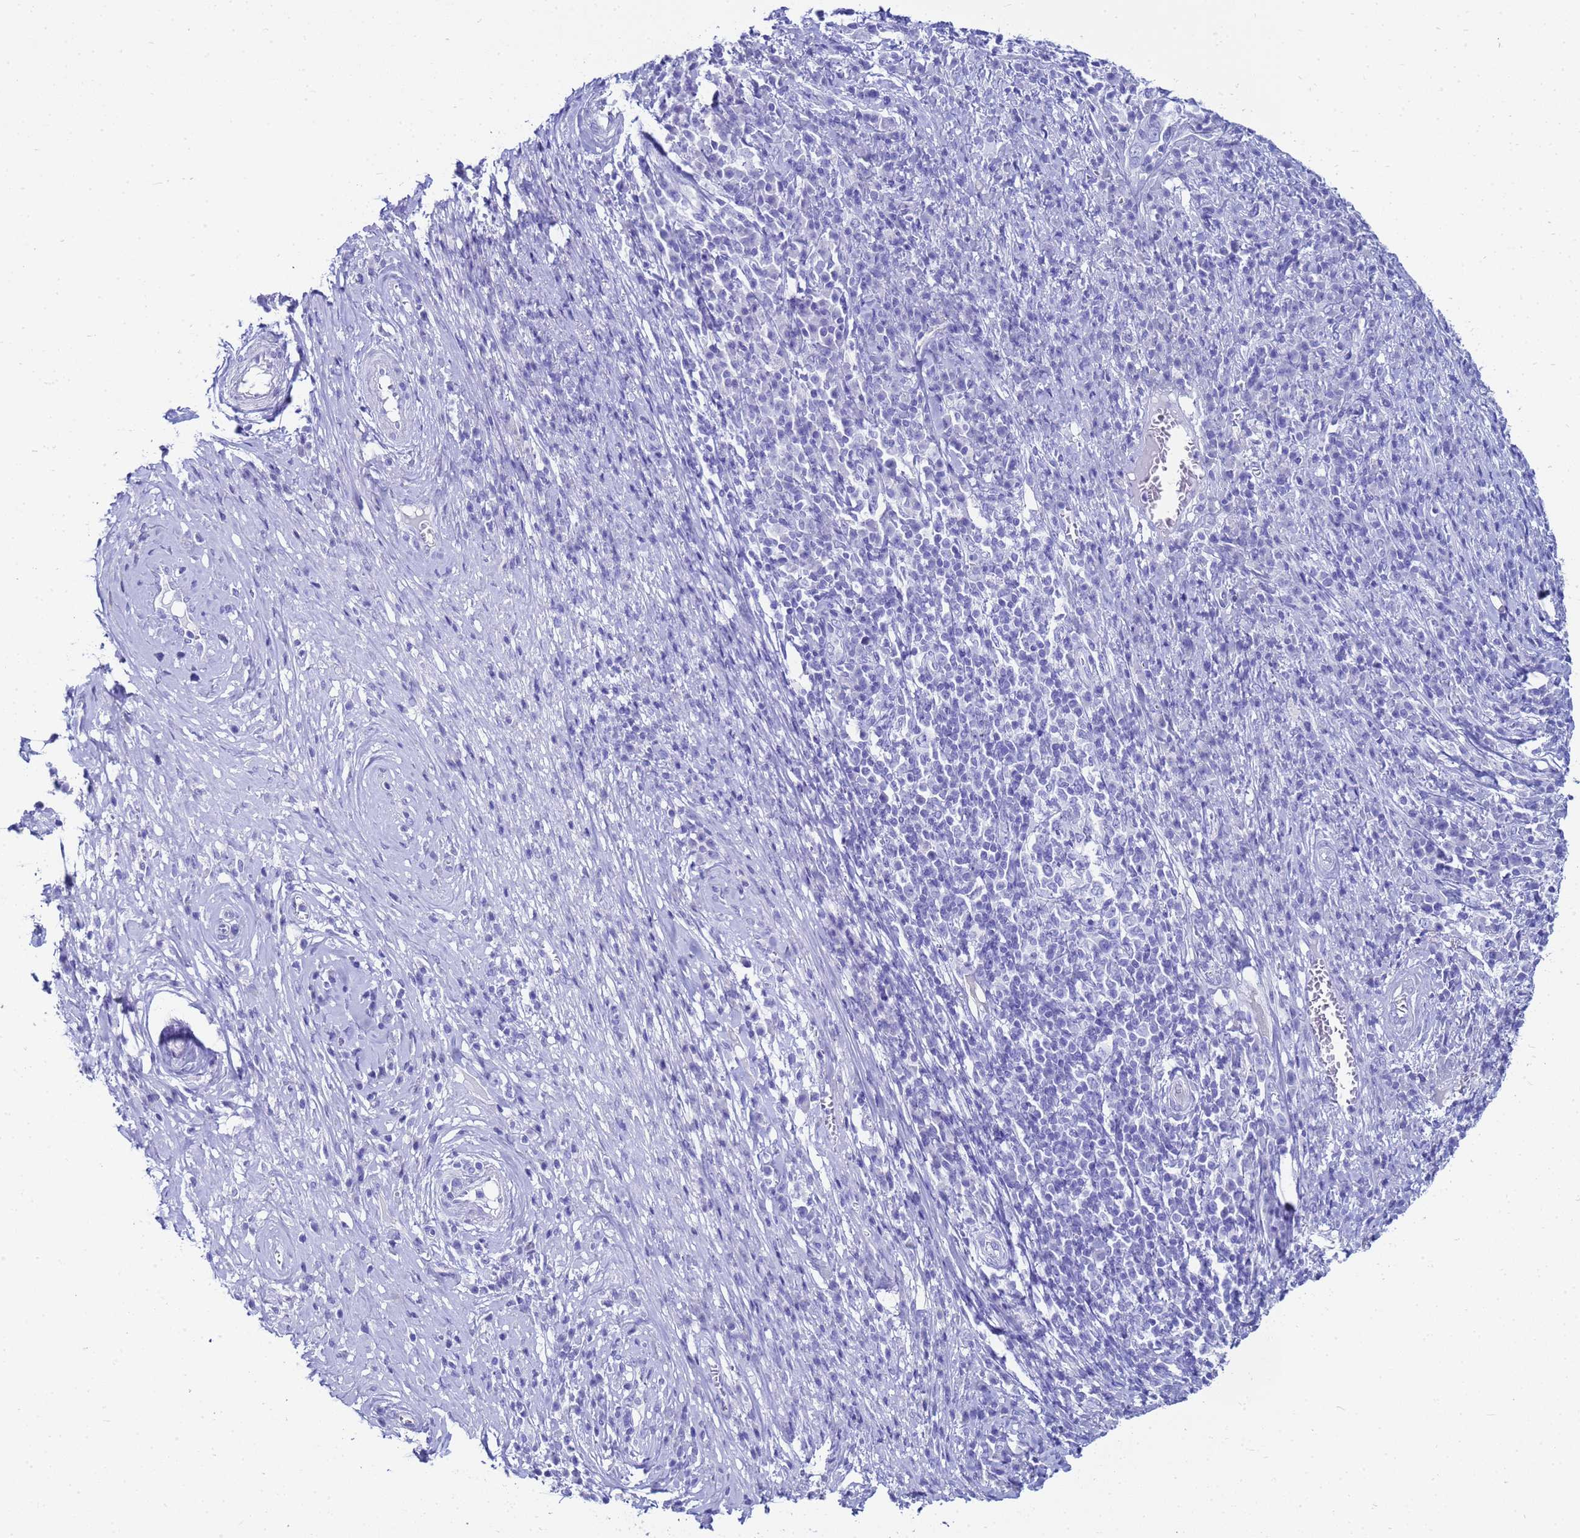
{"staining": {"intensity": "negative", "quantity": "none", "location": "none"}, "tissue": "cervical cancer", "cell_type": "Tumor cells", "image_type": "cancer", "snomed": [{"axis": "morphology", "description": "Squamous cell carcinoma, NOS"}, {"axis": "topography", "description": "Cervix"}], "caption": "This is an immunohistochemistry image of human squamous cell carcinoma (cervical). There is no expression in tumor cells.", "gene": "CKB", "patient": {"sex": "female", "age": 46}}